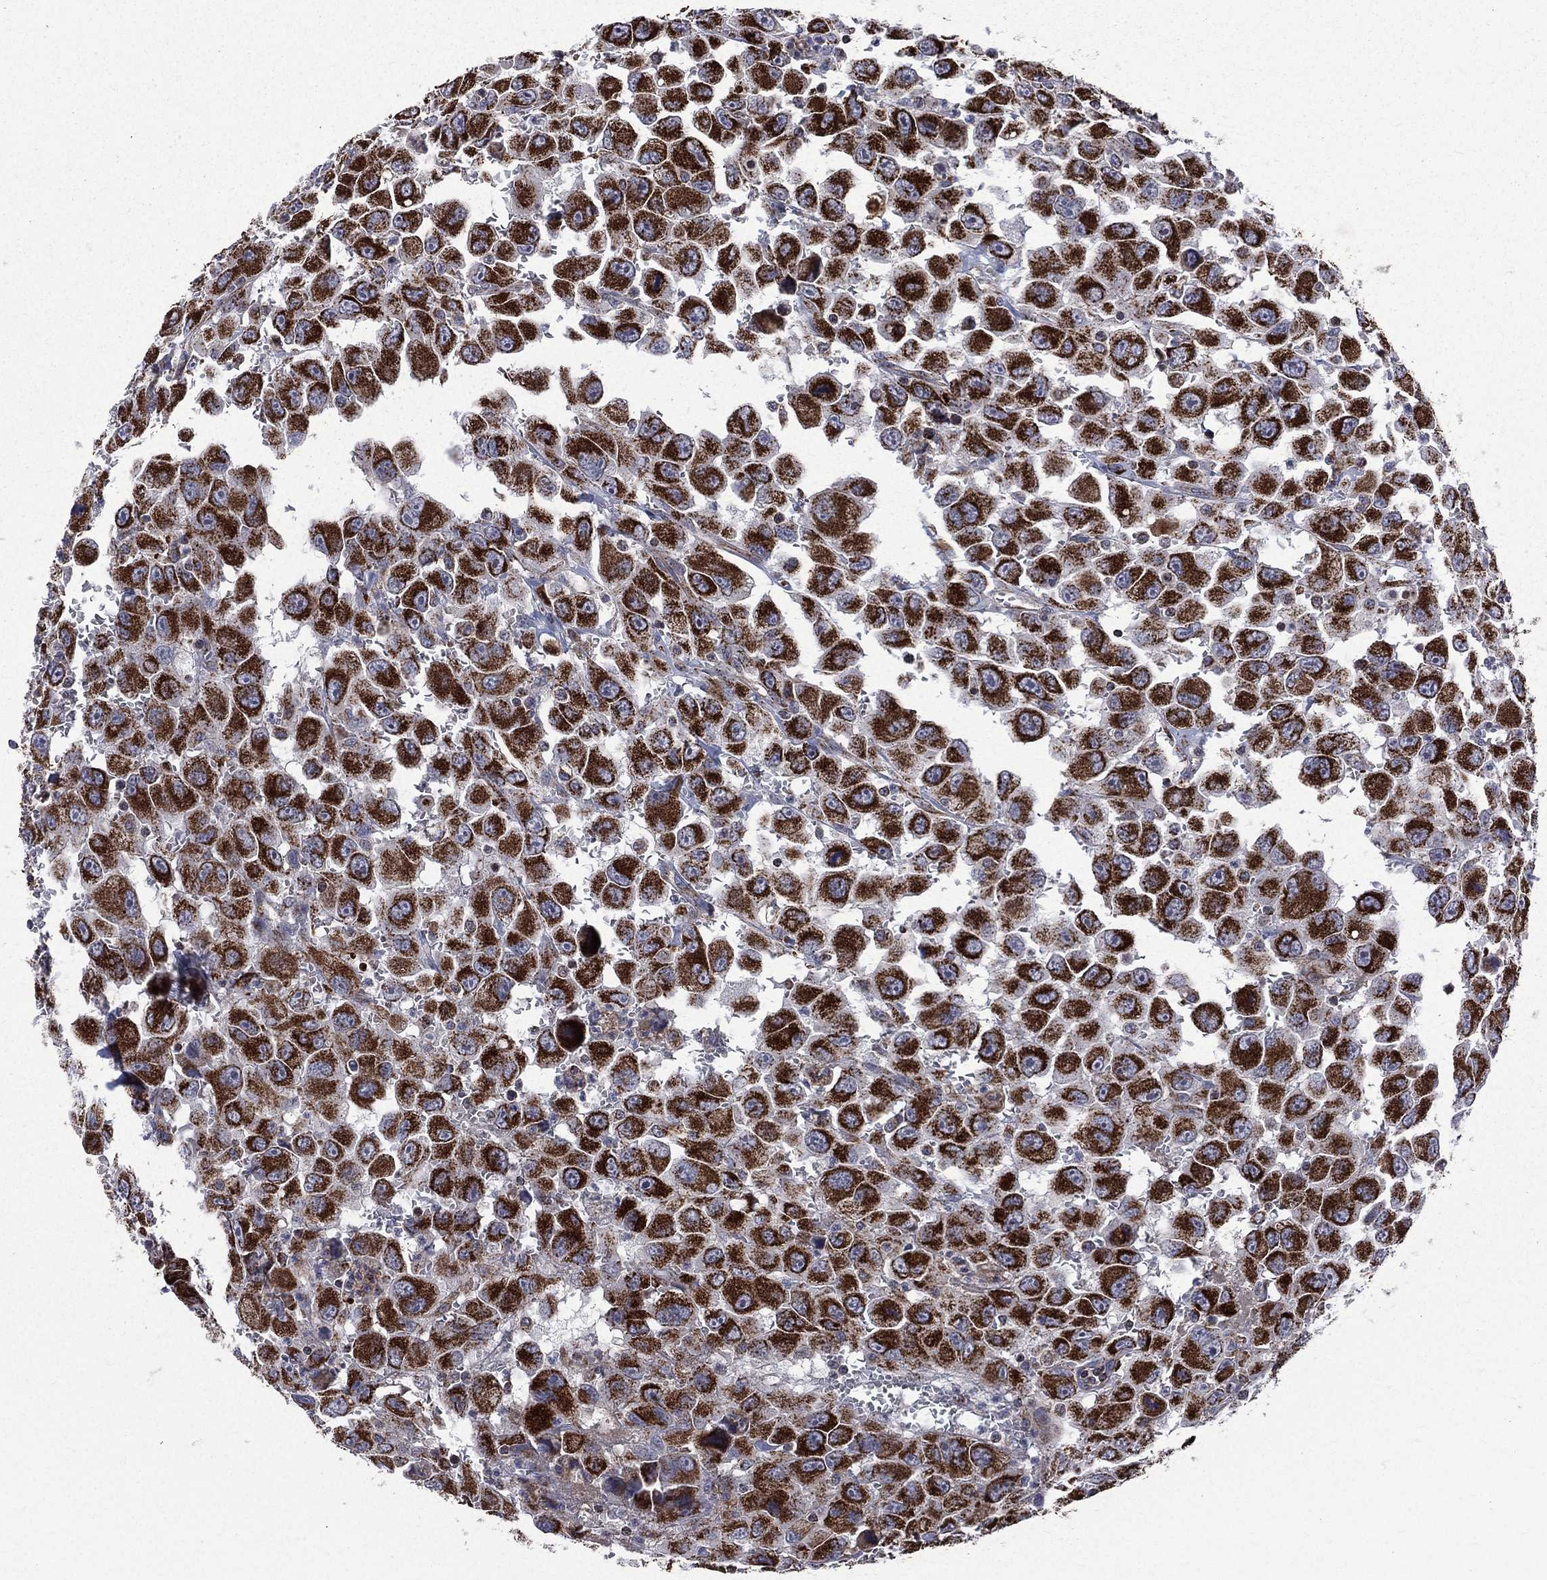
{"staining": {"intensity": "strong", "quantity": ">75%", "location": "cytoplasmic/membranous"}, "tissue": "head and neck cancer", "cell_type": "Tumor cells", "image_type": "cancer", "snomed": [{"axis": "morphology", "description": "Squamous cell carcinoma, NOS"}, {"axis": "morphology", "description": "Squamous cell carcinoma, metastatic, NOS"}, {"axis": "topography", "description": "Oral tissue"}, {"axis": "topography", "description": "Head-Neck"}], "caption": "Immunohistochemistry staining of head and neck cancer (squamous cell carcinoma), which reveals high levels of strong cytoplasmic/membranous staining in about >75% of tumor cells indicating strong cytoplasmic/membranous protein staining. The staining was performed using DAB (brown) for protein detection and nuclei were counterstained in hematoxylin (blue).", "gene": "GOT2", "patient": {"sex": "female", "age": 85}}